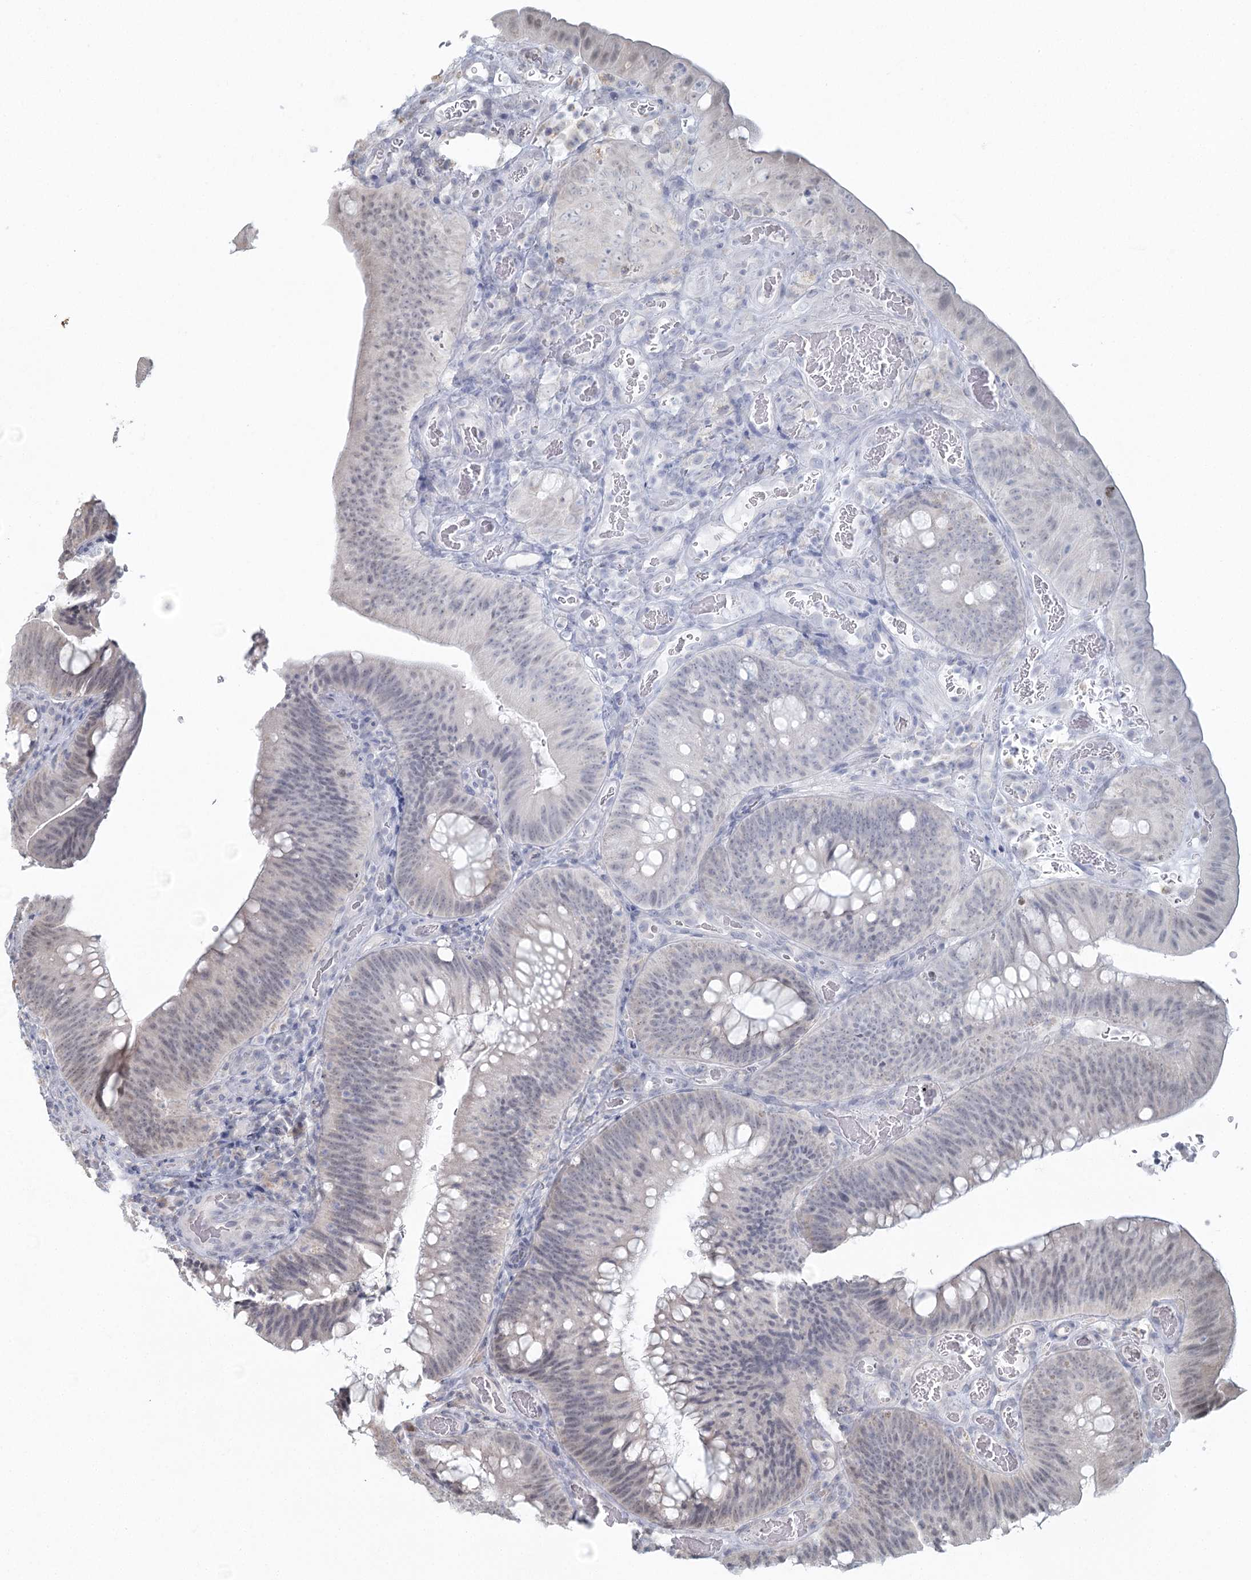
{"staining": {"intensity": "moderate", "quantity": "25%-75%", "location": "nuclear"}, "tissue": "colorectal cancer", "cell_type": "Tumor cells", "image_type": "cancer", "snomed": [{"axis": "morphology", "description": "Normal tissue, NOS"}, {"axis": "topography", "description": "Colon"}], "caption": "A brown stain labels moderate nuclear expression of a protein in colorectal cancer tumor cells.", "gene": "LACTB", "patient": {"sex": "female", "age": 82}}